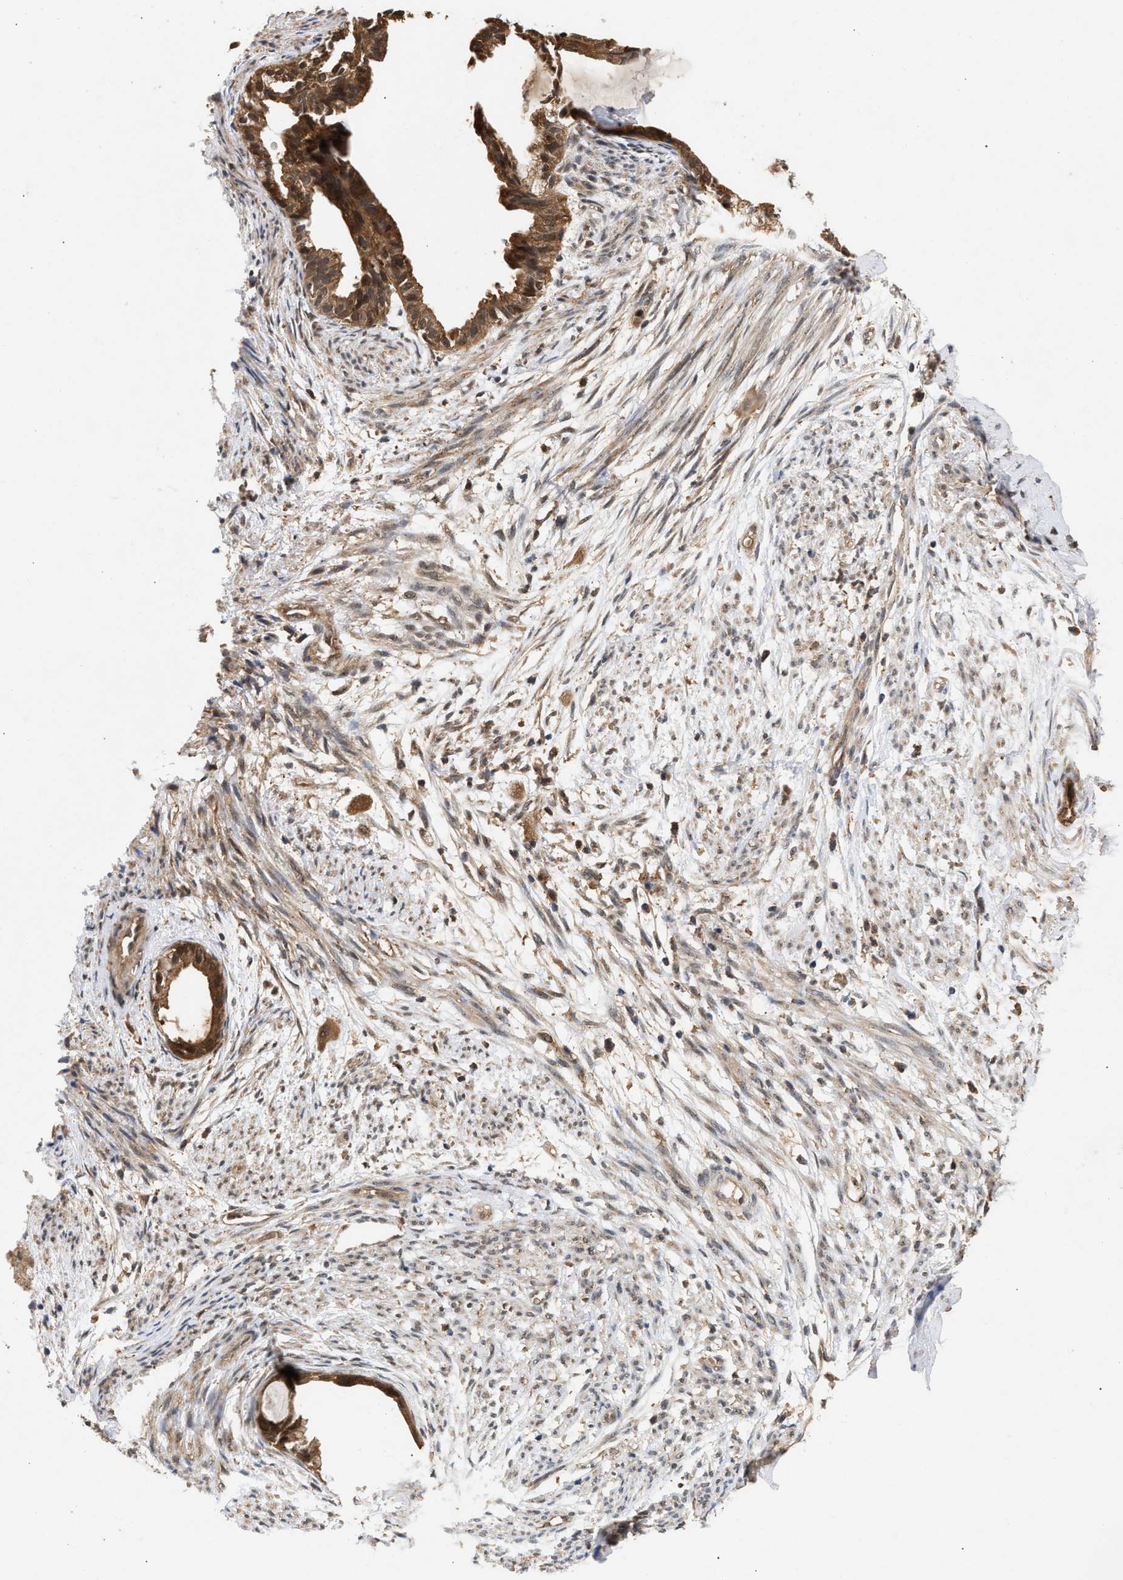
{"staining": {"intensity": "strong", "quantity": ">75%", "location": "cytoplasmic/membranous,nuclear"}, "tissue": "cervical cancer", "cell_type": "Tumor cells", "image_type": "cancer", "snomed": [{"axis": "morphology", "description": "Normal tissue, NOS"}, {"axis": "morphology", "description": "Adenocarcinoma, NOS"}, {"axis": "topography", "description": "Cervix"}, {"axis": "topography", "description": "Endometrium"}], "caption": "Human cervical cancer stained for a protein (brown) shows strong cytoplasmic/membranous and nuclear positive expression in about >75% of tumor cells.", "gene": "FITM1", "patient": {"sex": "female", "age": 86}}